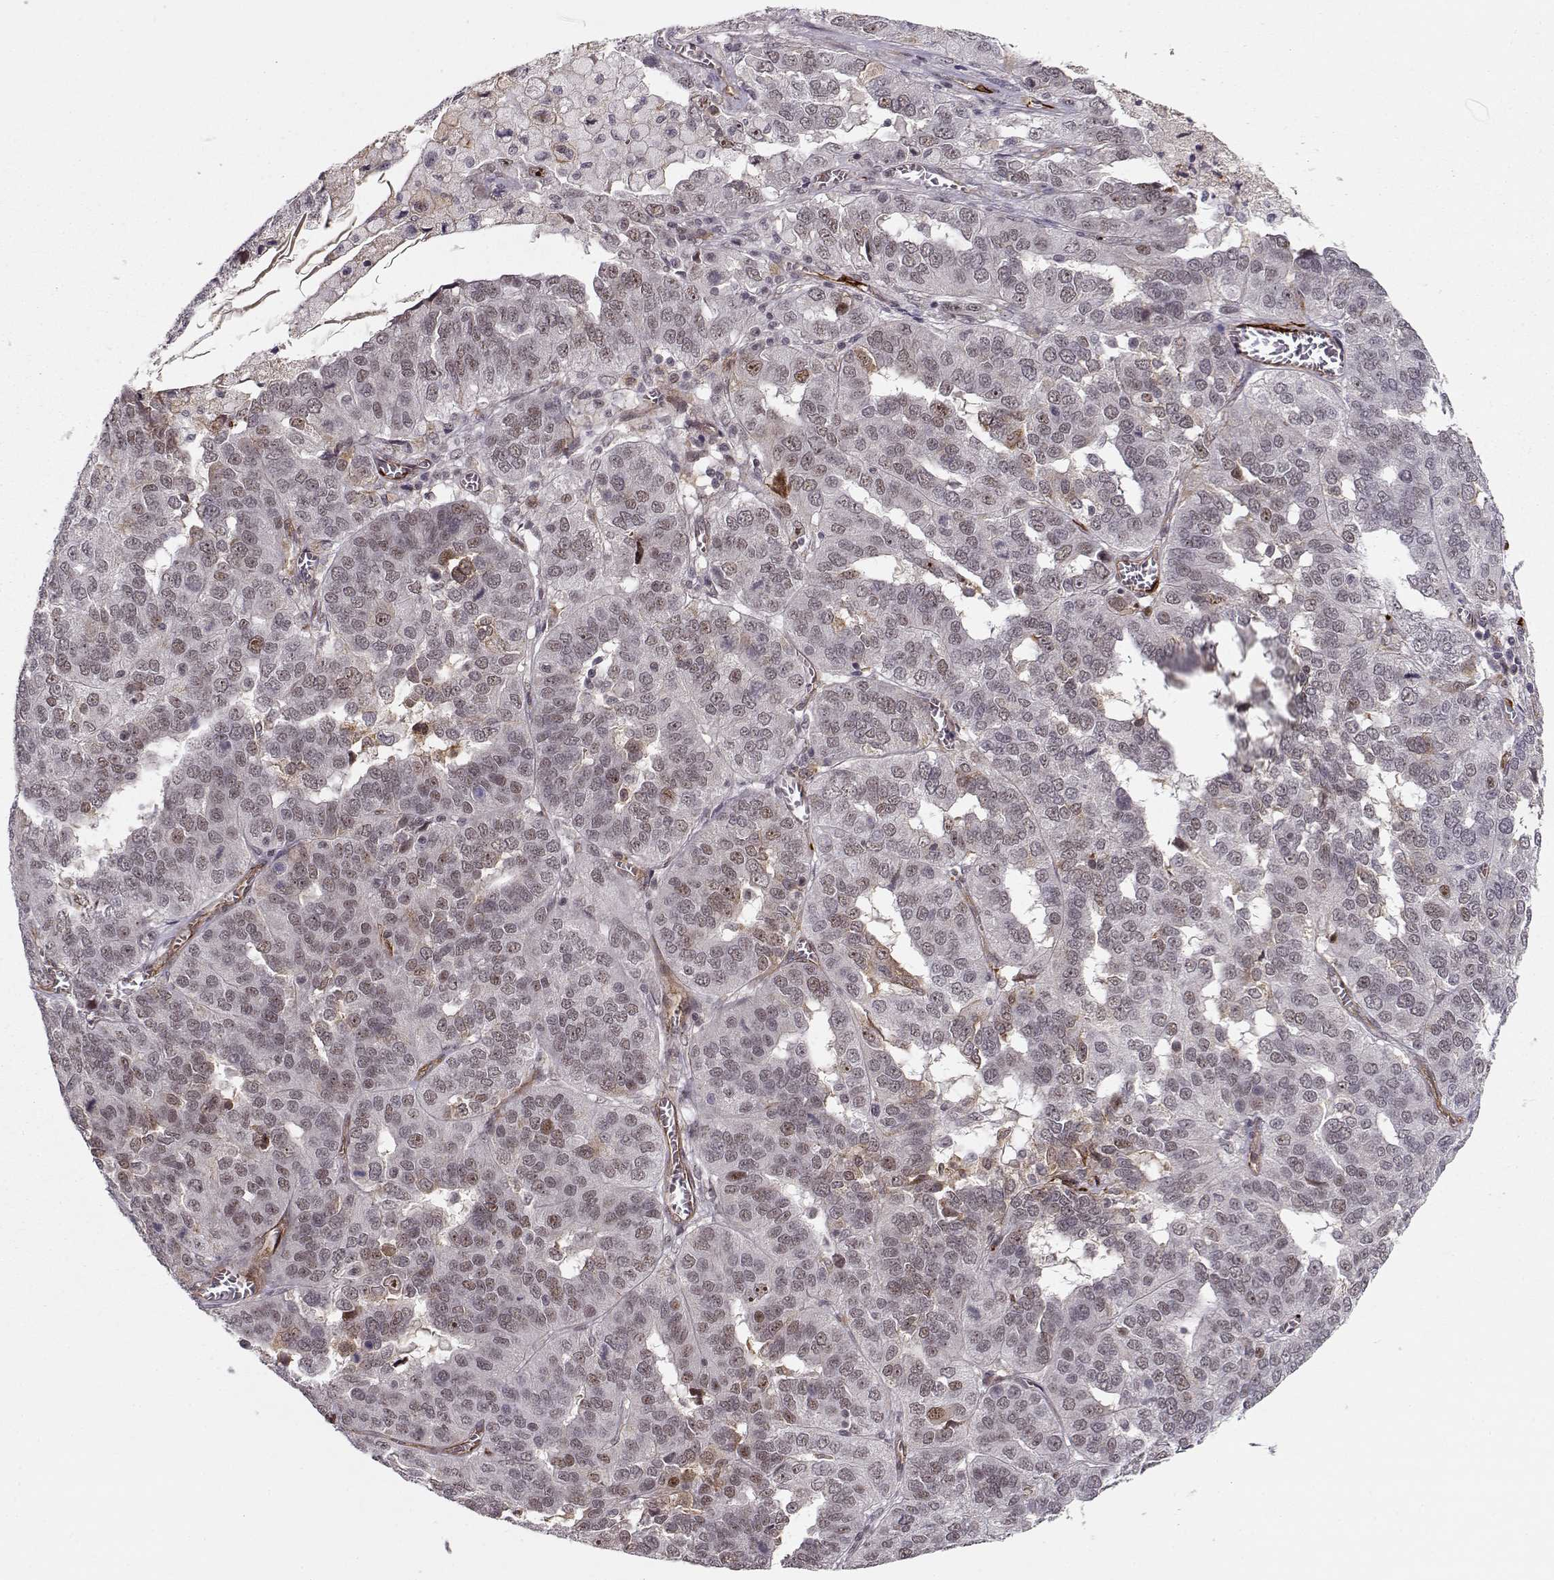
{"staining": {"intensity": "moderate", "quantity": "25%-75%", "location": "nuclear"}, "tissue": "ovarian cancer", "cell_type": "Tumor cells", "image_type": "cancer", "snomed": [{"axis": "morphology", "description": "Carcinoma, endometroid"}, {"axis": "topography", "description": "Soft tissue"}, {"axis": "topography", "description": "Ovary"}], "caption": "Immunohistochemistry (IHC) staining of ovarian endometroid carcinoma, which shows medium levels of moderate nuclear expression in about 25%-75% of tumor cells indicating moderate nuclear protein positivity. The staining was performed using DAB (brown) for protein detection and nuclei were counterstained in hematoxylin (blue).", "gene": "CIR1", "patient": {"sex": "female", "age": 52}}